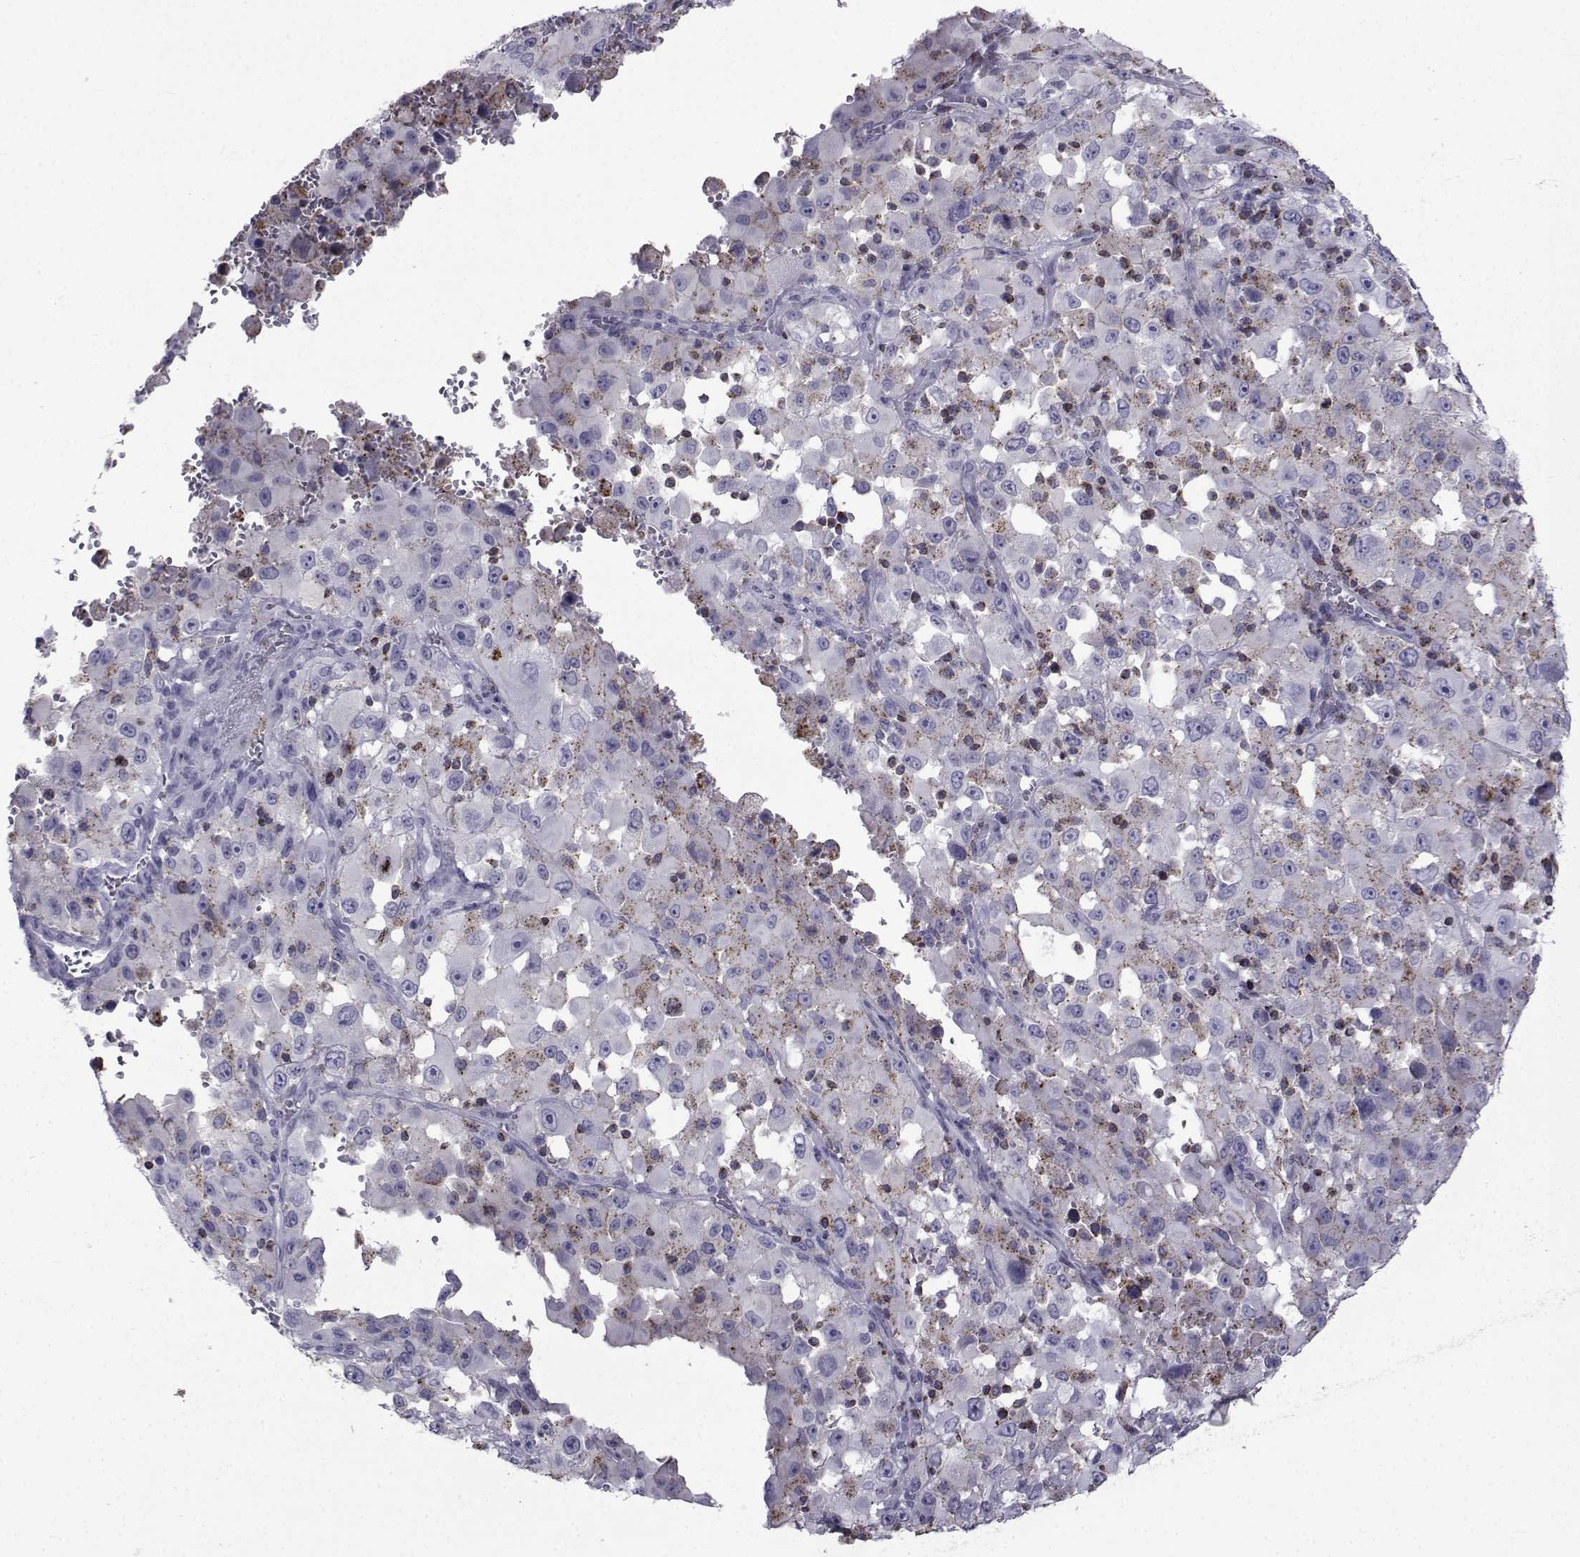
{"staining": {"intensity": "negative", "quantity": "none", "location": "none"}, "tissue": "melanoma", "cell_type": "Tumor cells", "image_type": "cancer", "snomed": [{"axis": "morphology", "description": "Malignant melanoma, Metastatic site"}, {"axis": "topography", "description": "Soft tissue"}], "caption": "Melanoma was stained to show a protein in brown. There is no significant staining in tumor cells.", "gene": "PDE6H", "patient": {"sex": "male", "age": 50}}